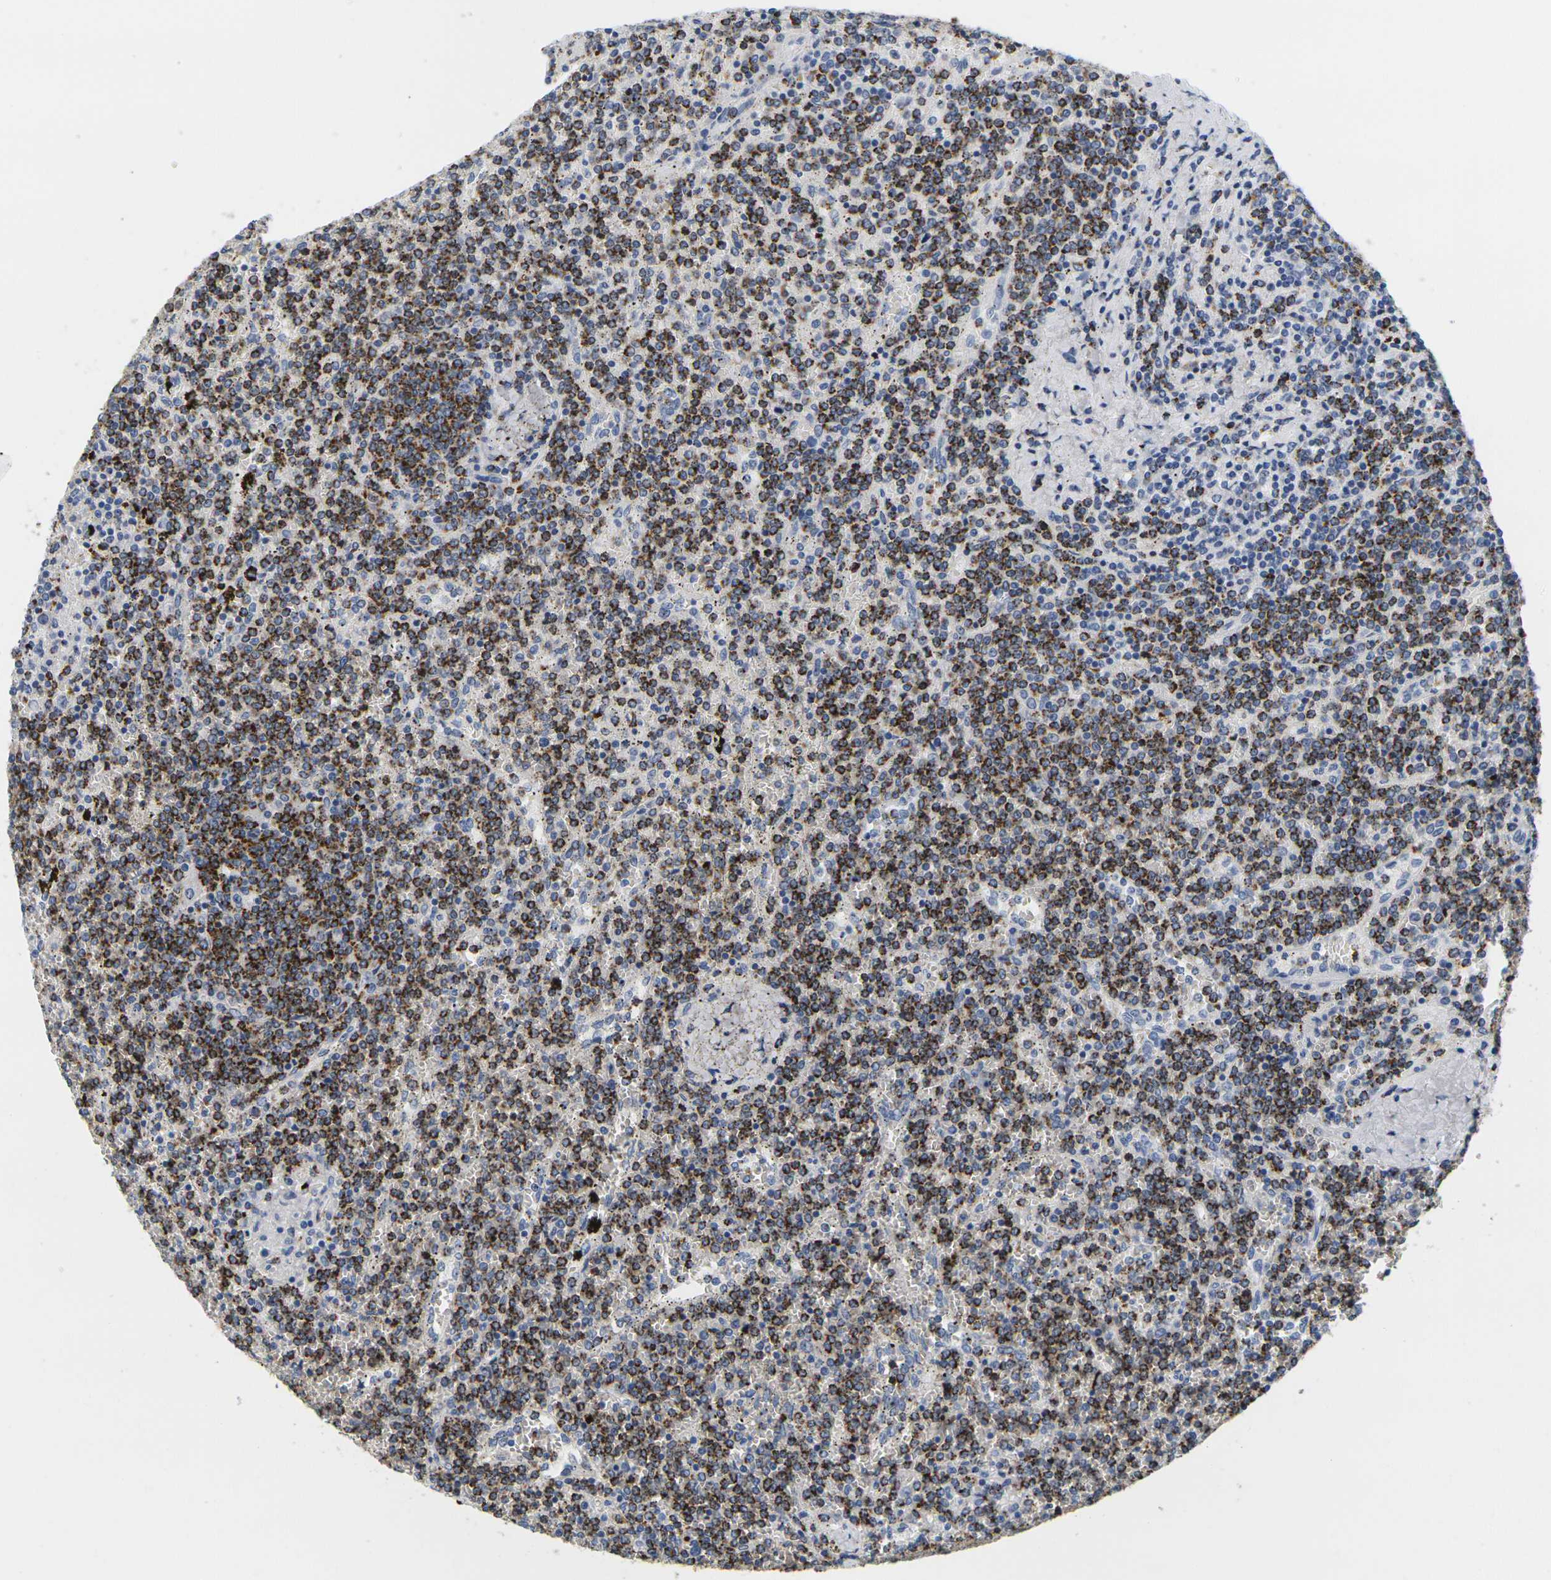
{"staining": {"intensity": "strong", "quantity": ">75%", "location": "cytoplasmic/membranous"}, "tissue": "lymphoma", "cell_type": "Tumor cells", "image_type": "cancer", "snomed": [{"axis": "morphology", "description": "Malignant lymphoma, non-Hodgkin's type, Low grade"}, {"axis": "topography", "description": "Spleen"}], "caption": "Immunohistochemistry (IHC) histopathology image of neoplastic tissue: malignant lymphoma, non-Hodgkin's type (low-grade) stained using immunohistochemistry (IHC) reveals high levels of strong protein expression localized specifically in the cytoplasmic/membranous of tumor cells, appearing as a cytoplasmic/membranous brown color.", "gene": "HLA-DOB", "patient": {"sex": "female", "age": 19}}